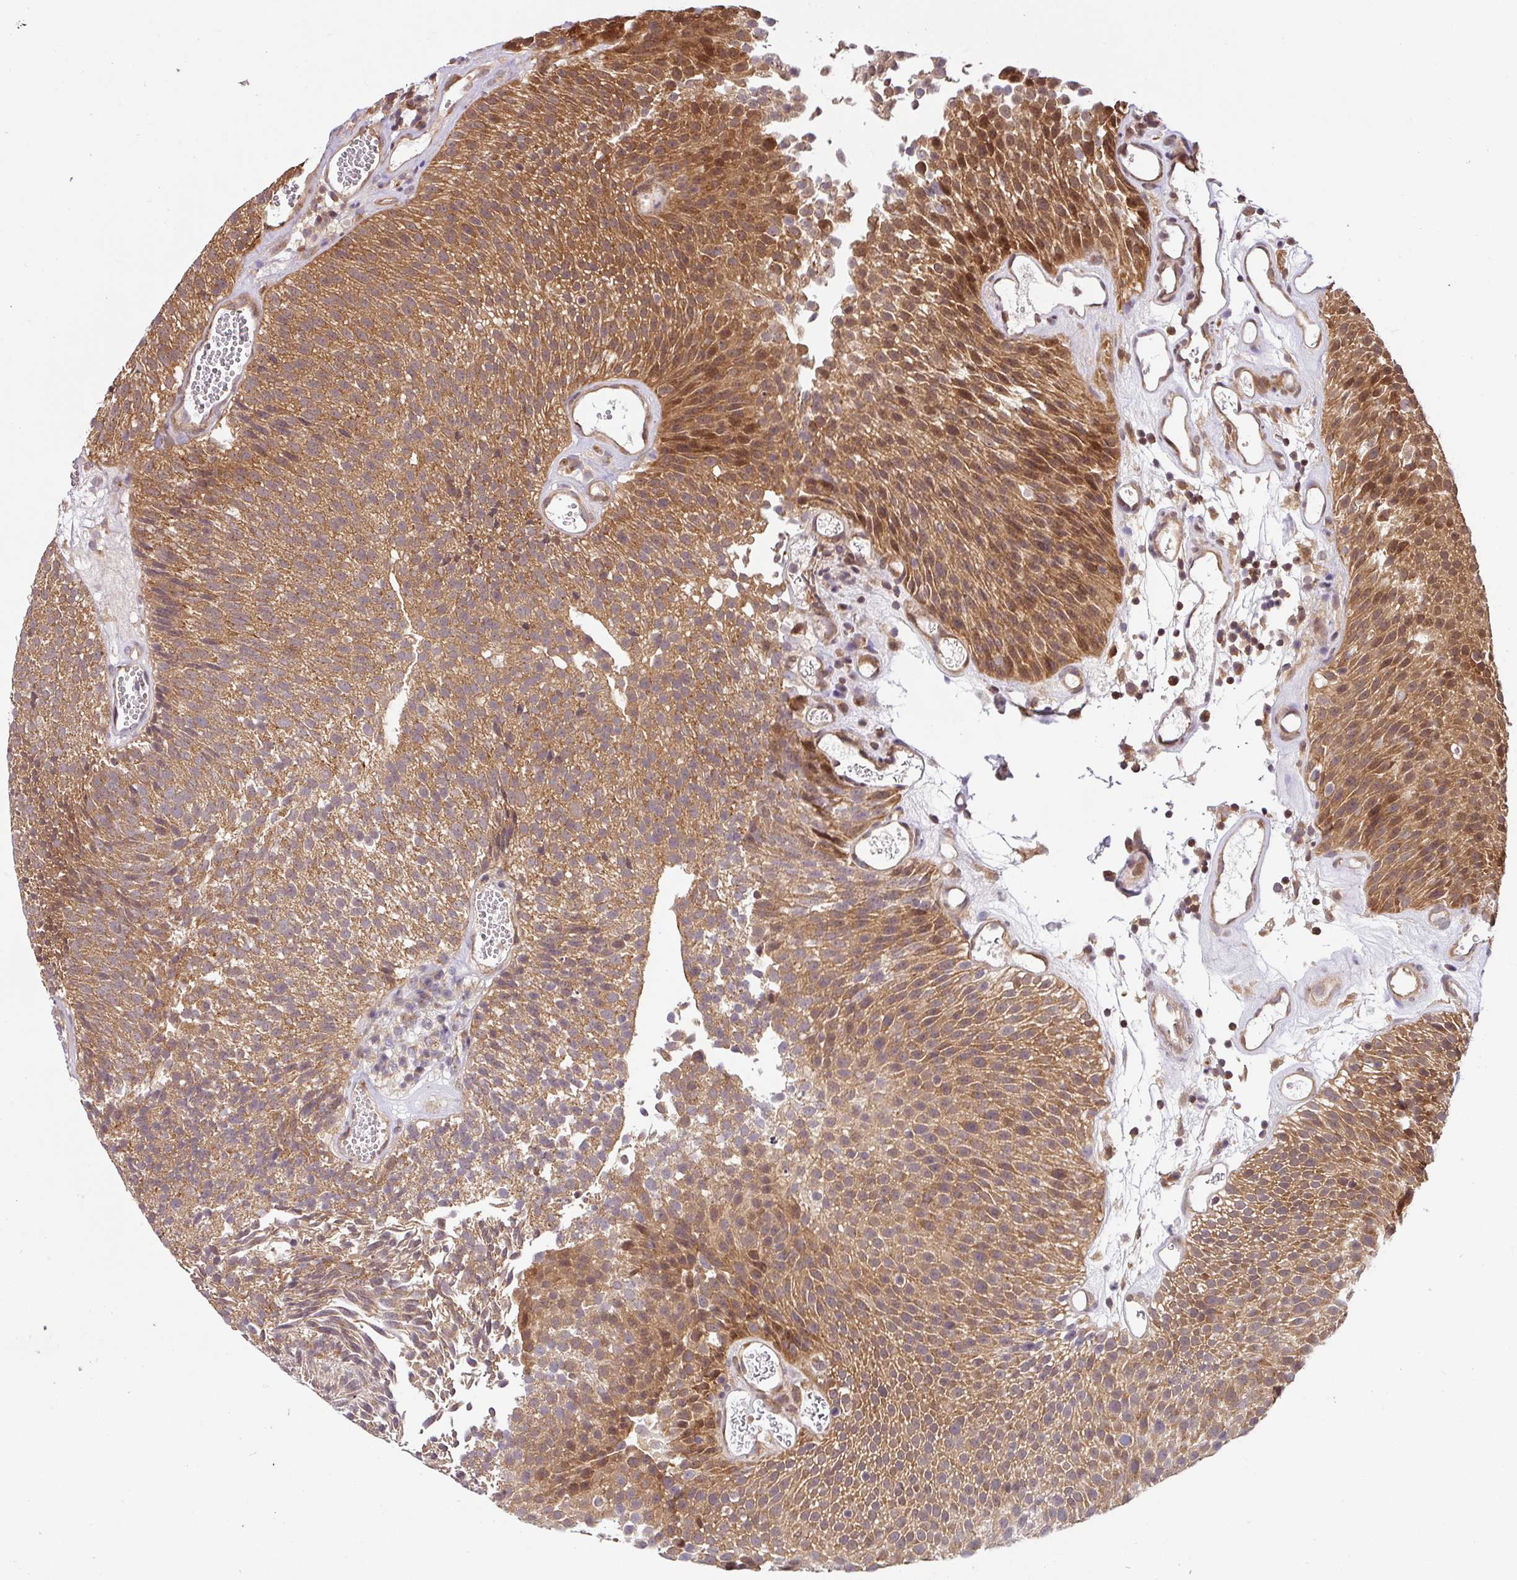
{"staining": {"intensity": "moderate", "quantity": "25%-75%", "location": "cytoplasmic/membranous,nuclear"}, "tissue": "urothelial cancer", "cell_type": "Tumor cells", "image_type": "cancer", "snomed": [{"axis": "morphology", "description": "Urothelial carcinoma, Low grade"}, {"axis": "topography", "description": "Urinary bladder"}], "caption": "A histopathology image of human urothelial carcinoma (low-grade) stained for a protein reveals moderate cytoplasmic/membranous and nuclear brown staining in tumor cells.", "gene": "SHB", "patient": {"sex": "female", "age": 79}}